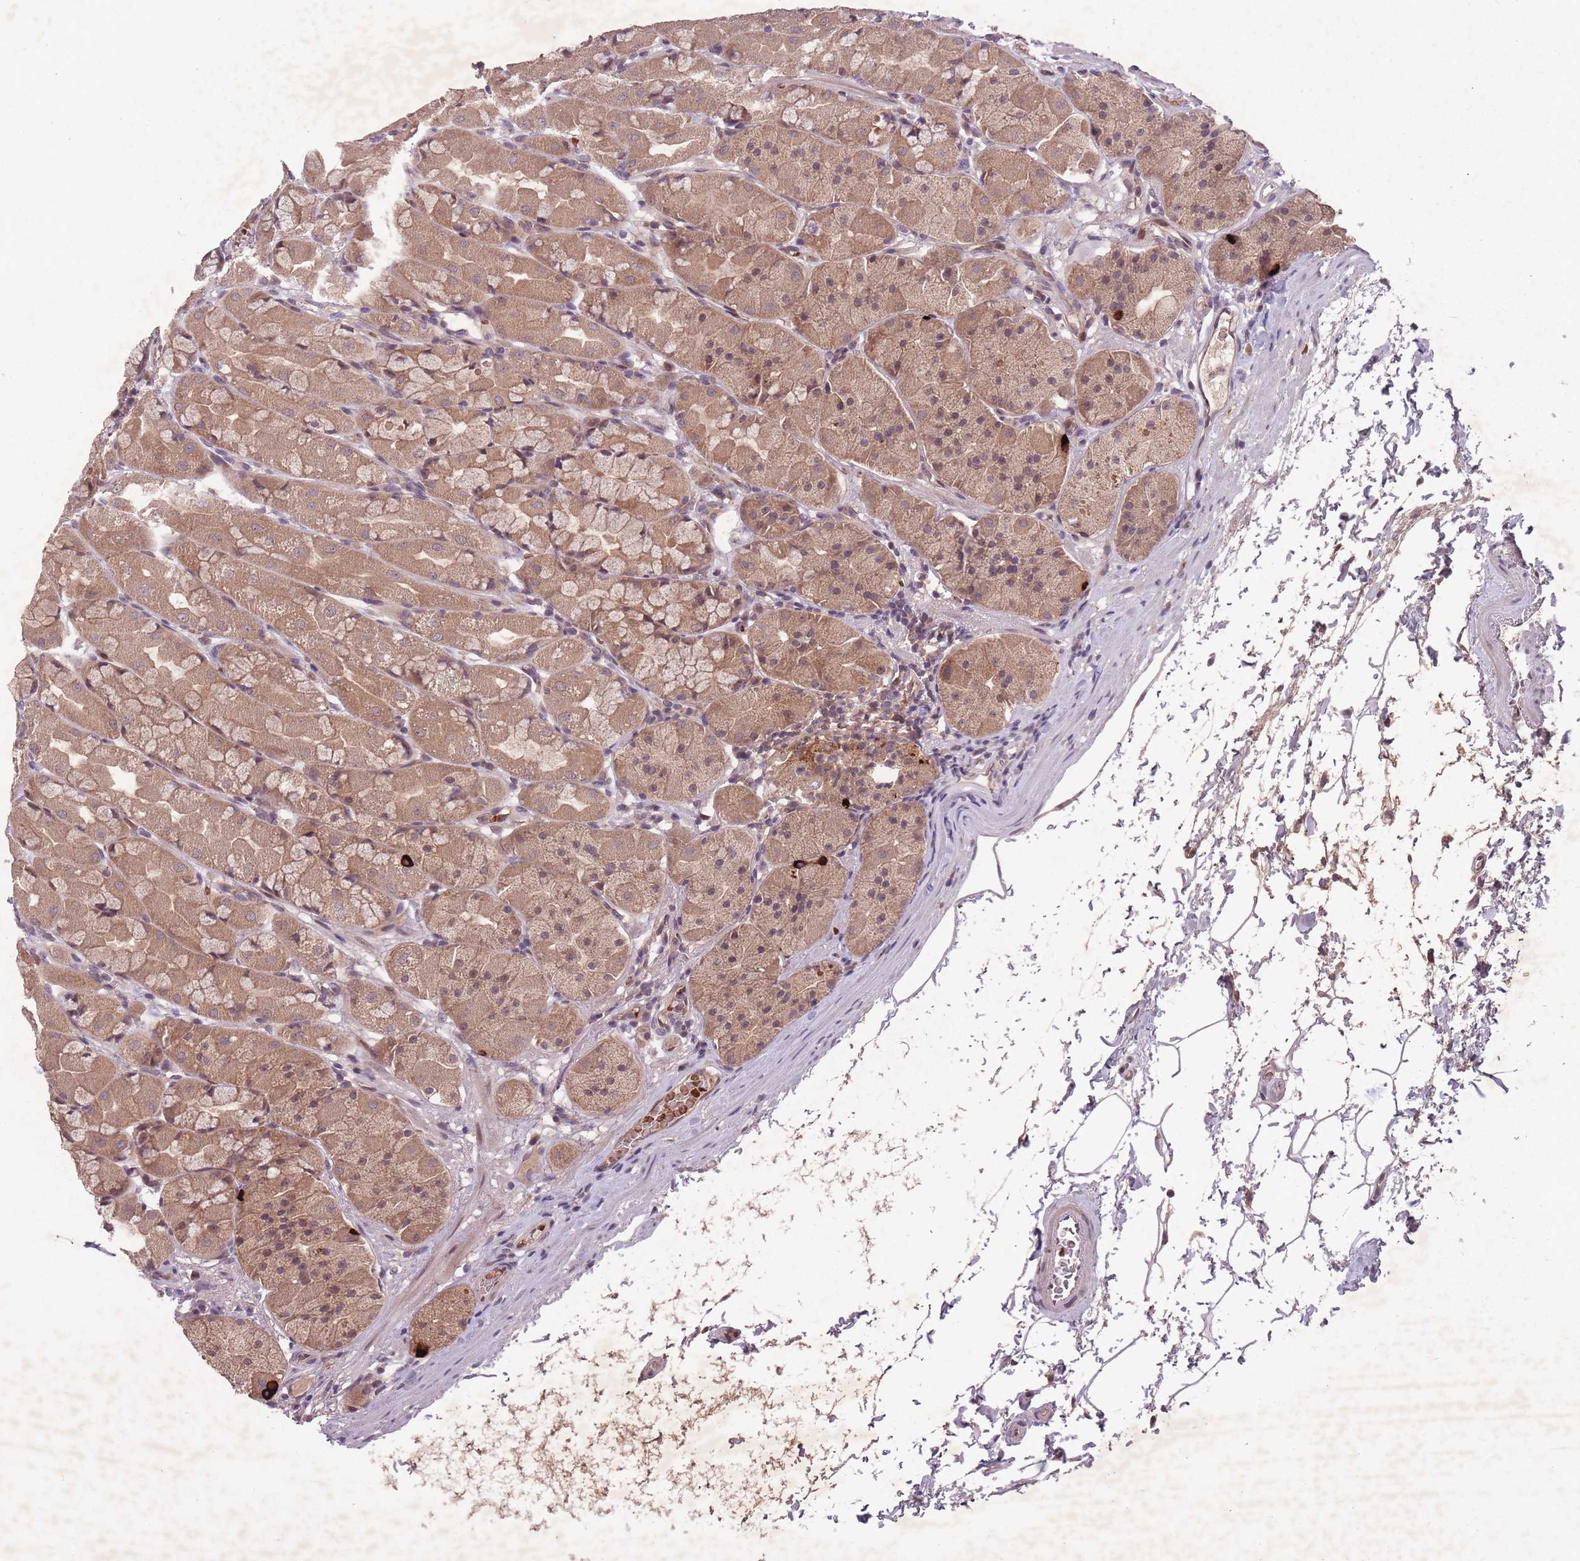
{"staining": {"intensity": "moderate", "quantity": ">75%", "location": "cytoplasmic/membranous"}, "tissue": "stomach", "cell_type": "Glandular cells", "image_type": "normal", "snomed": [{"axis": "morphology", "description": "Normal tissue, NOS"}, {"axis": "topography", "description": "Stomach"}], "caption": "This image exhibits benign stomach stained with IHC to label a protein in brown. The cytoplasmic/membranous of glandular cells show moderate positivity for the protein. Nuclei are counter-stained blue.", "gene": "SECTM1", "patient": {"sex": "male", "age": 57}}